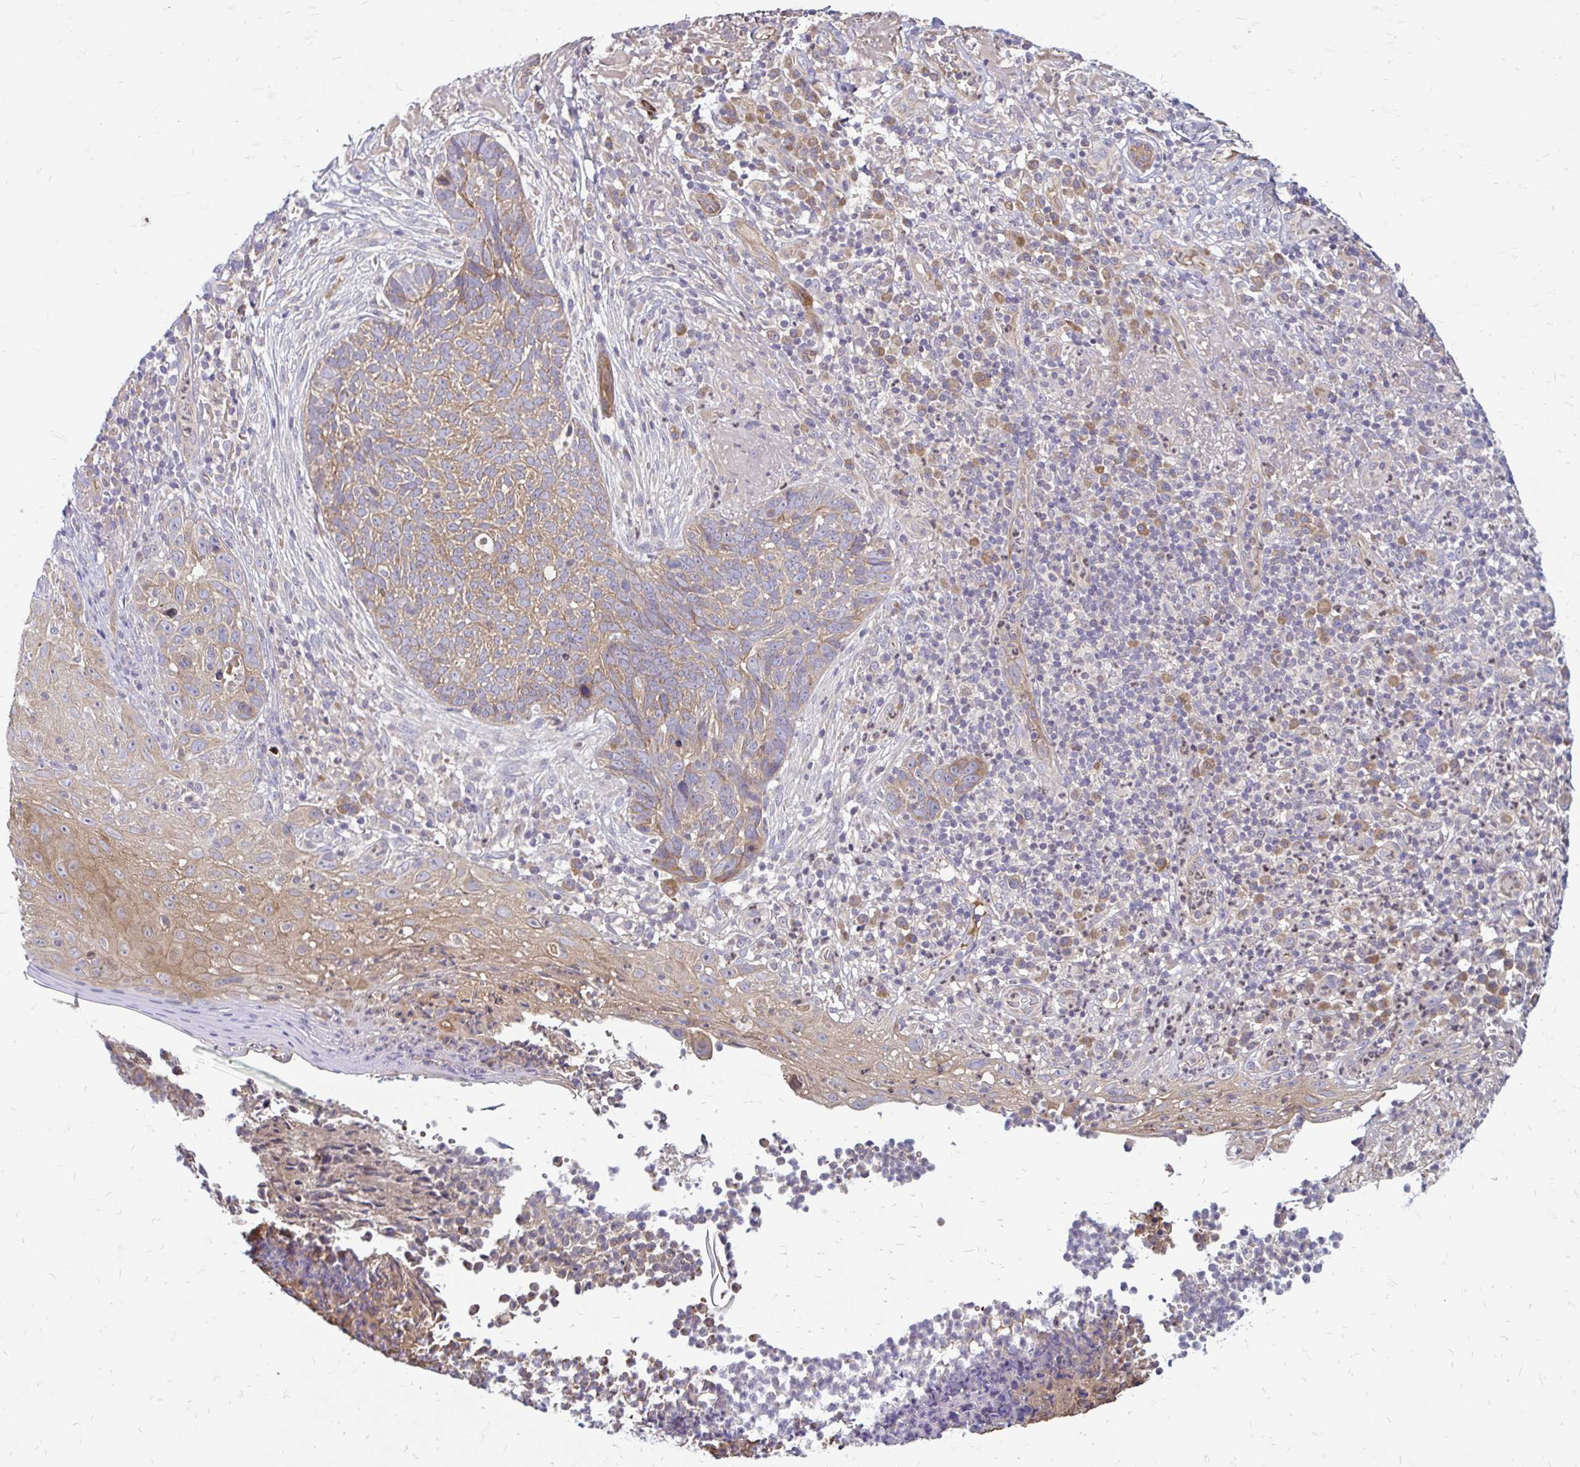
{"staining": {"intensity": "moderate", "quantity": ">75%", "location": "cytoplasmic/membranous"}, "tissue": "skin cancer", "cell_type": "Tumor cells", "image_type": "cancer", "snomed": [{"axis": "morphology", "description": "Basal cell carcinoma"}, {"axis": "topography", "description": "Skin"}, {"axis": "topography", "description": "Skin of face"}], "caption": "Moderate cytoplasmic/membranous expression is identified in approximately >75% of tumor cells in basal cell carcinoma (skin).", "gene": "ARHGEF37", "patient": {"sex": "female", "age": 95}}